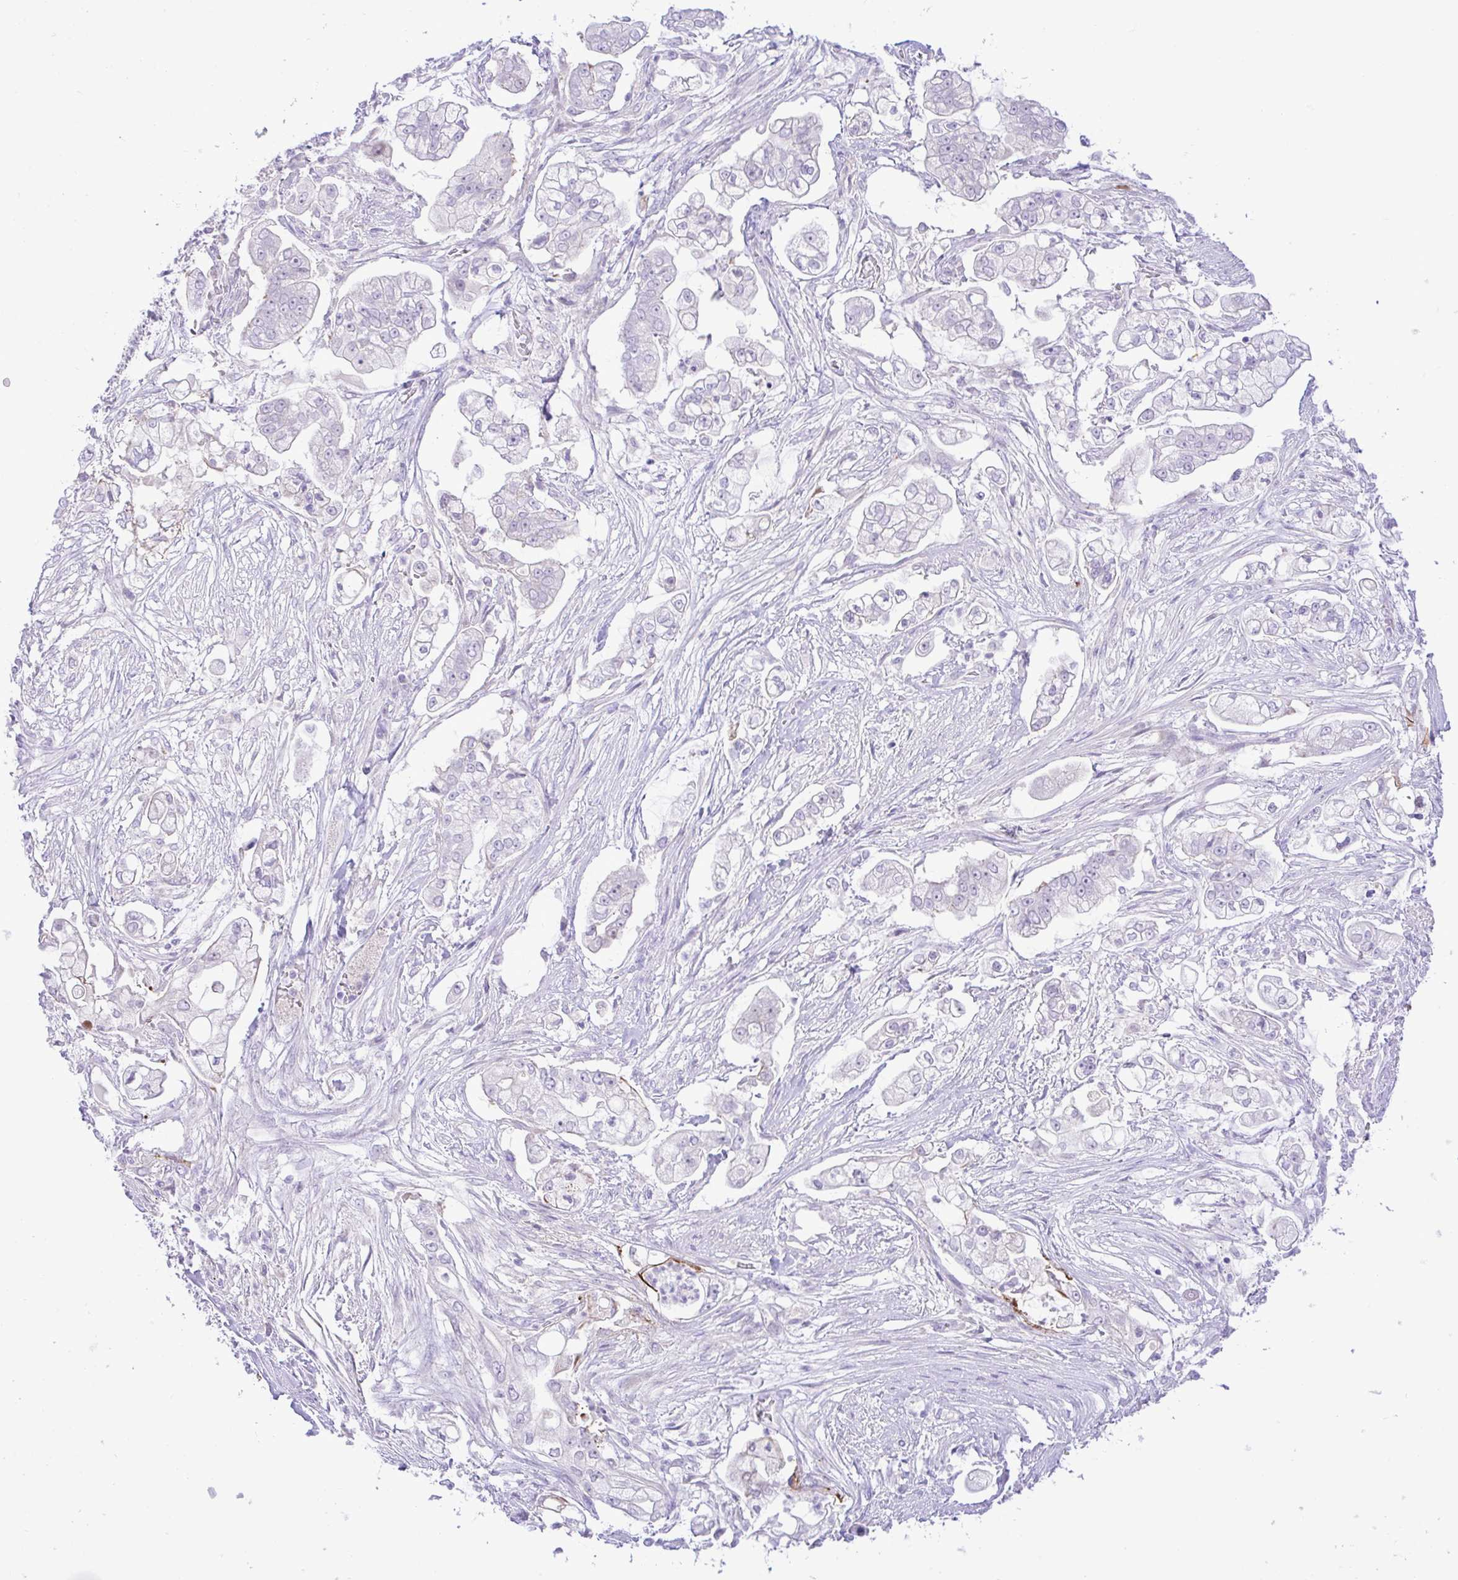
{"staining": {"intensity": "negative", "quantity": "none", "location": "none"}, "tissue": "pancreatic cancer", "cell_type": "Tumor cells", "image_type": "cancer", "snomed": [{"axis": "morphology", "description": "Adenocarcinoma, NOS"}, {"axis": "topography", "description": "Pancreas"}], "caption": "High magnification brightfield microscopy of pancreatic cancer stained with DAB (brown) and counterstained with hematoxylin (blue): tumor cells show no significant staining.", "gene": "ZNF101", "patient": {"sex": "female", "age": 69}}